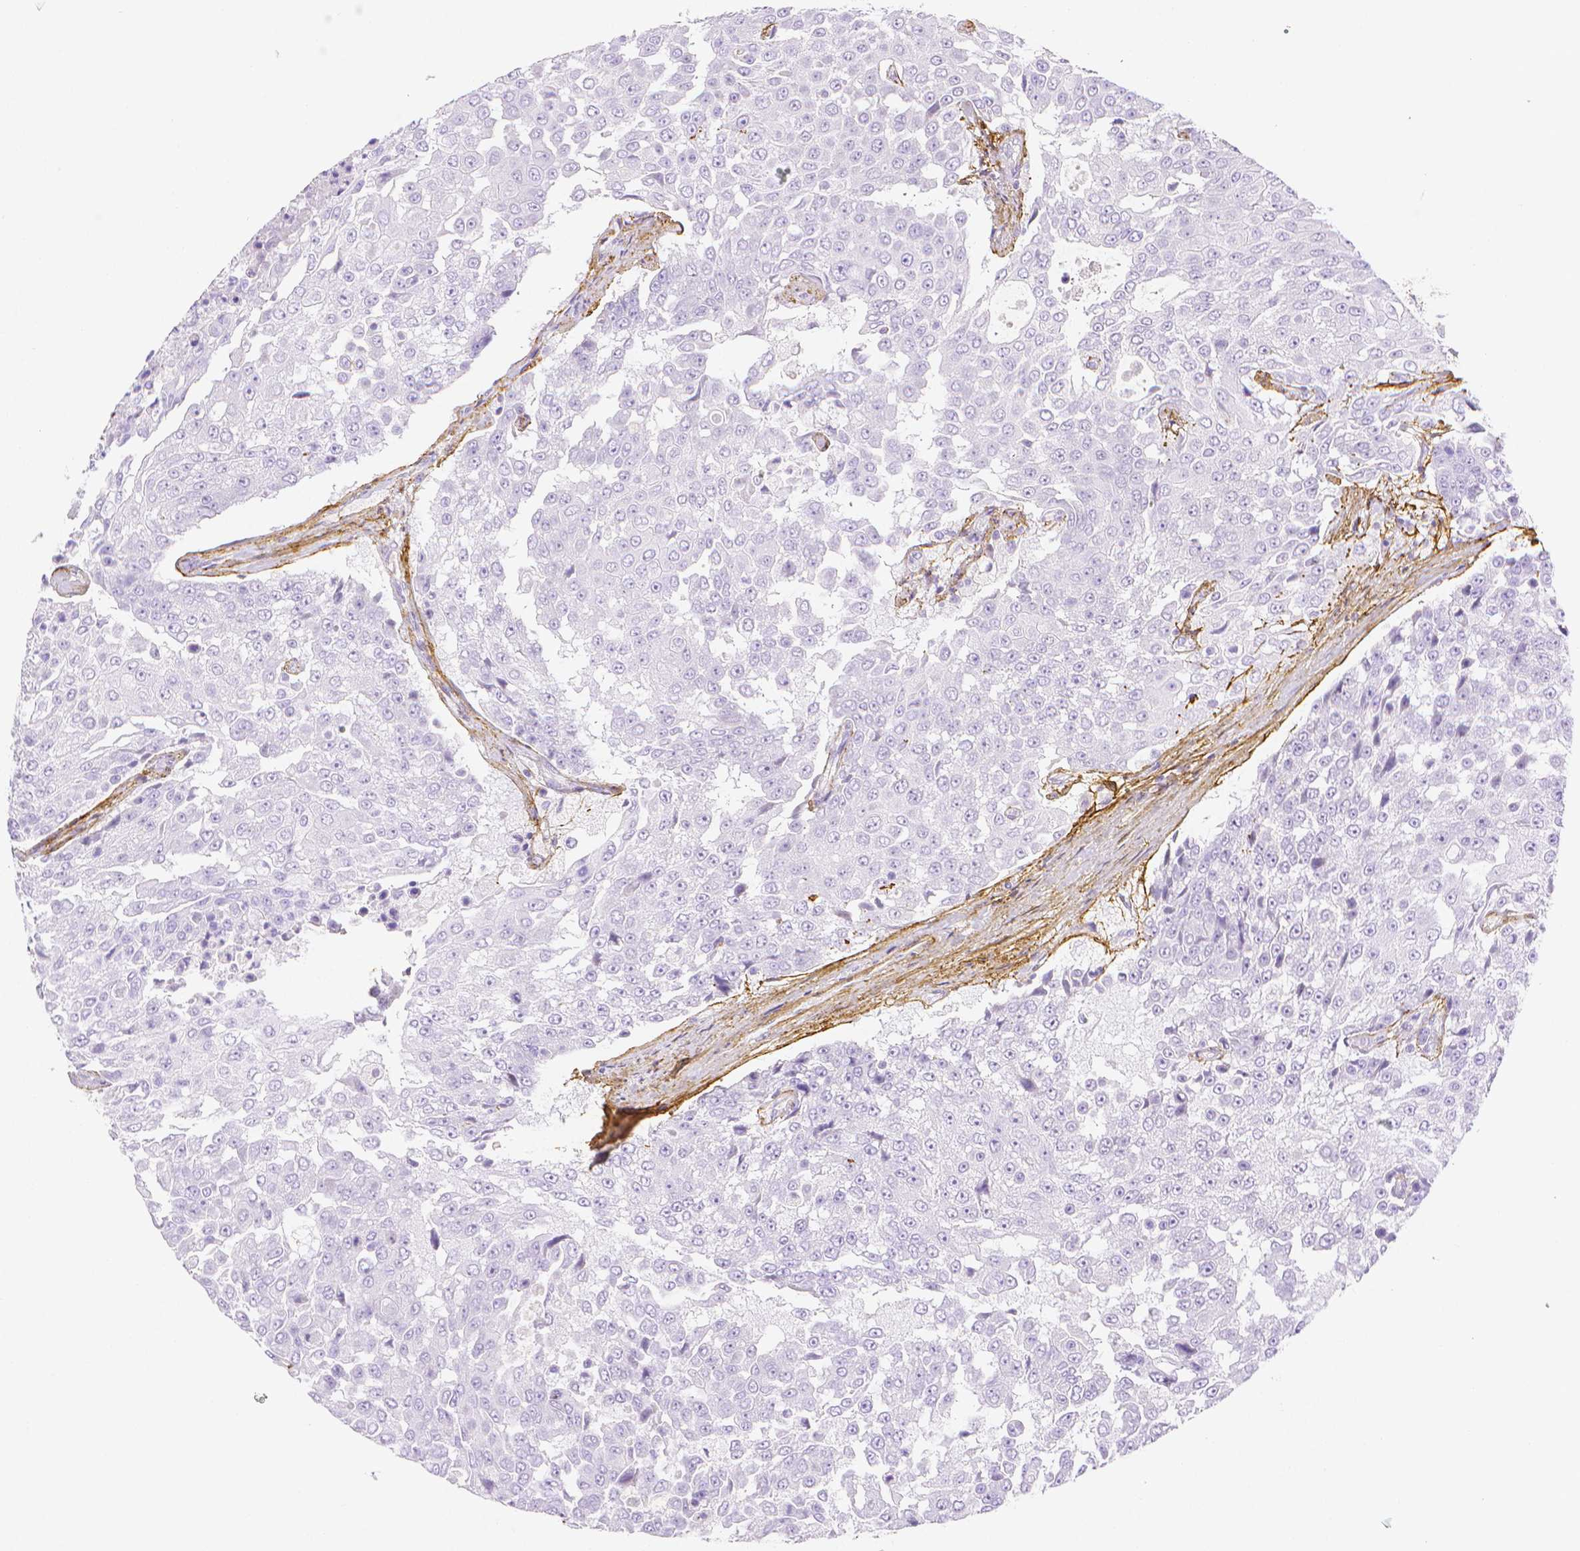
{"staining": {"intensity": "negative", "quantity": "none", "location": "none"}, "tissue": "urothelial cancer", "cell_type": "Tumor cells", "image_type": "cancer", "snomed": [{"axis": "morphology", "description": "Urothelial carcinoma, High grade"}, {"axis": "topography", "description": "Urinary bladder"}], "caption": "Immunohistochemical staining of human high-grade urothelial carcinoma reveals no significant positivity in tumor cells.", "gene": "FBN1", "patient": {"sex": "female", "age": 63}}